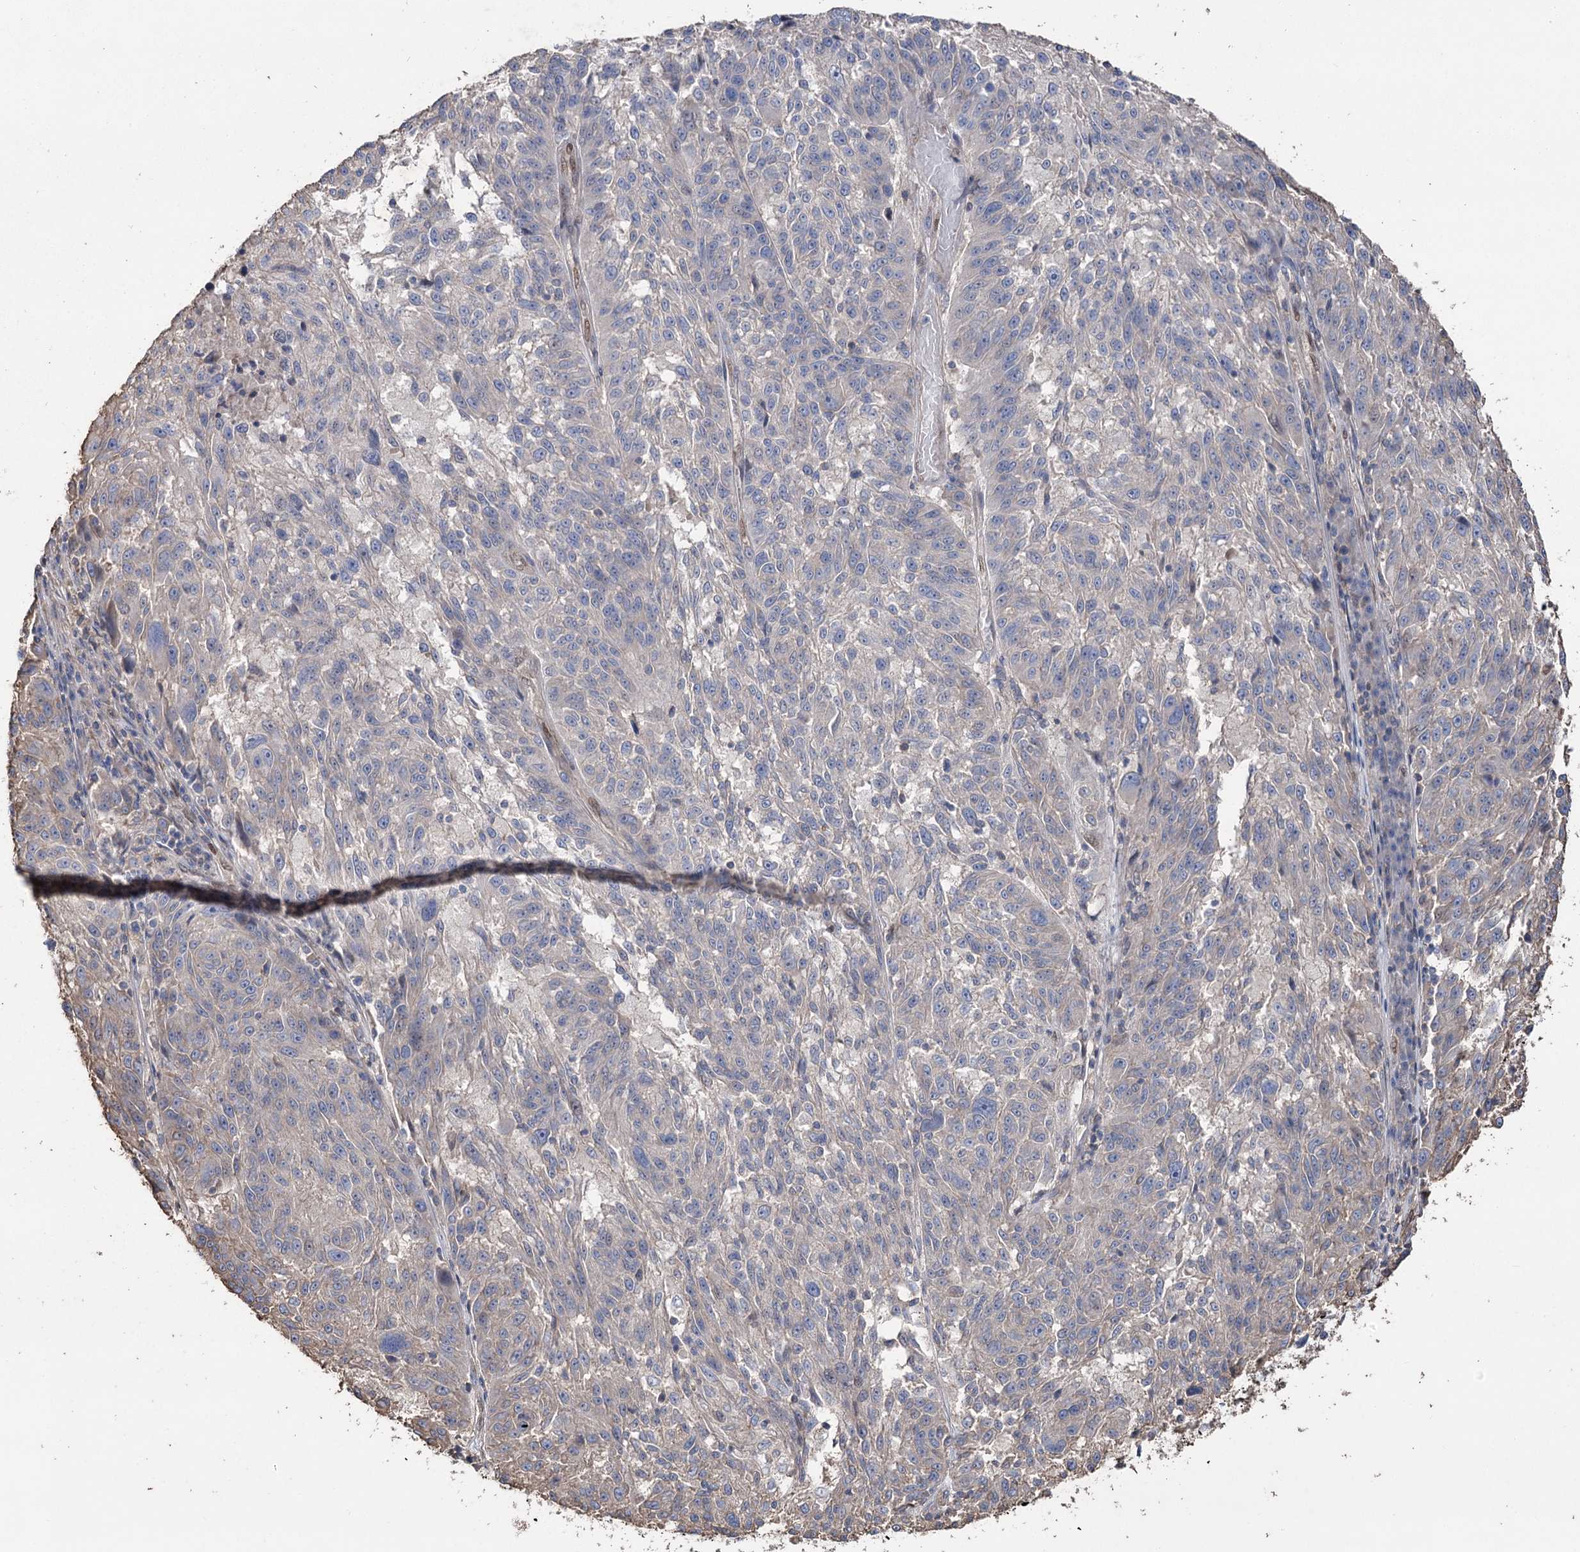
{"staining": {"intensity": "negative", "quantity": "none", "location": "none"}, "tissue": "melanoma", "cell_type": "Tumor cells", "image_type": "cancer", "snomed": [{"axis": "morphology", "description": "Malignant melanoma, NOS"}, {"axis": "topography", "description": "Skin"}], "caption": "This is an immunohistochemistry image of malignant melanoma. There is no positivity in tumor cells.", "gene": "FAM13B", "patient": {"sex": "male", "age": 53}}